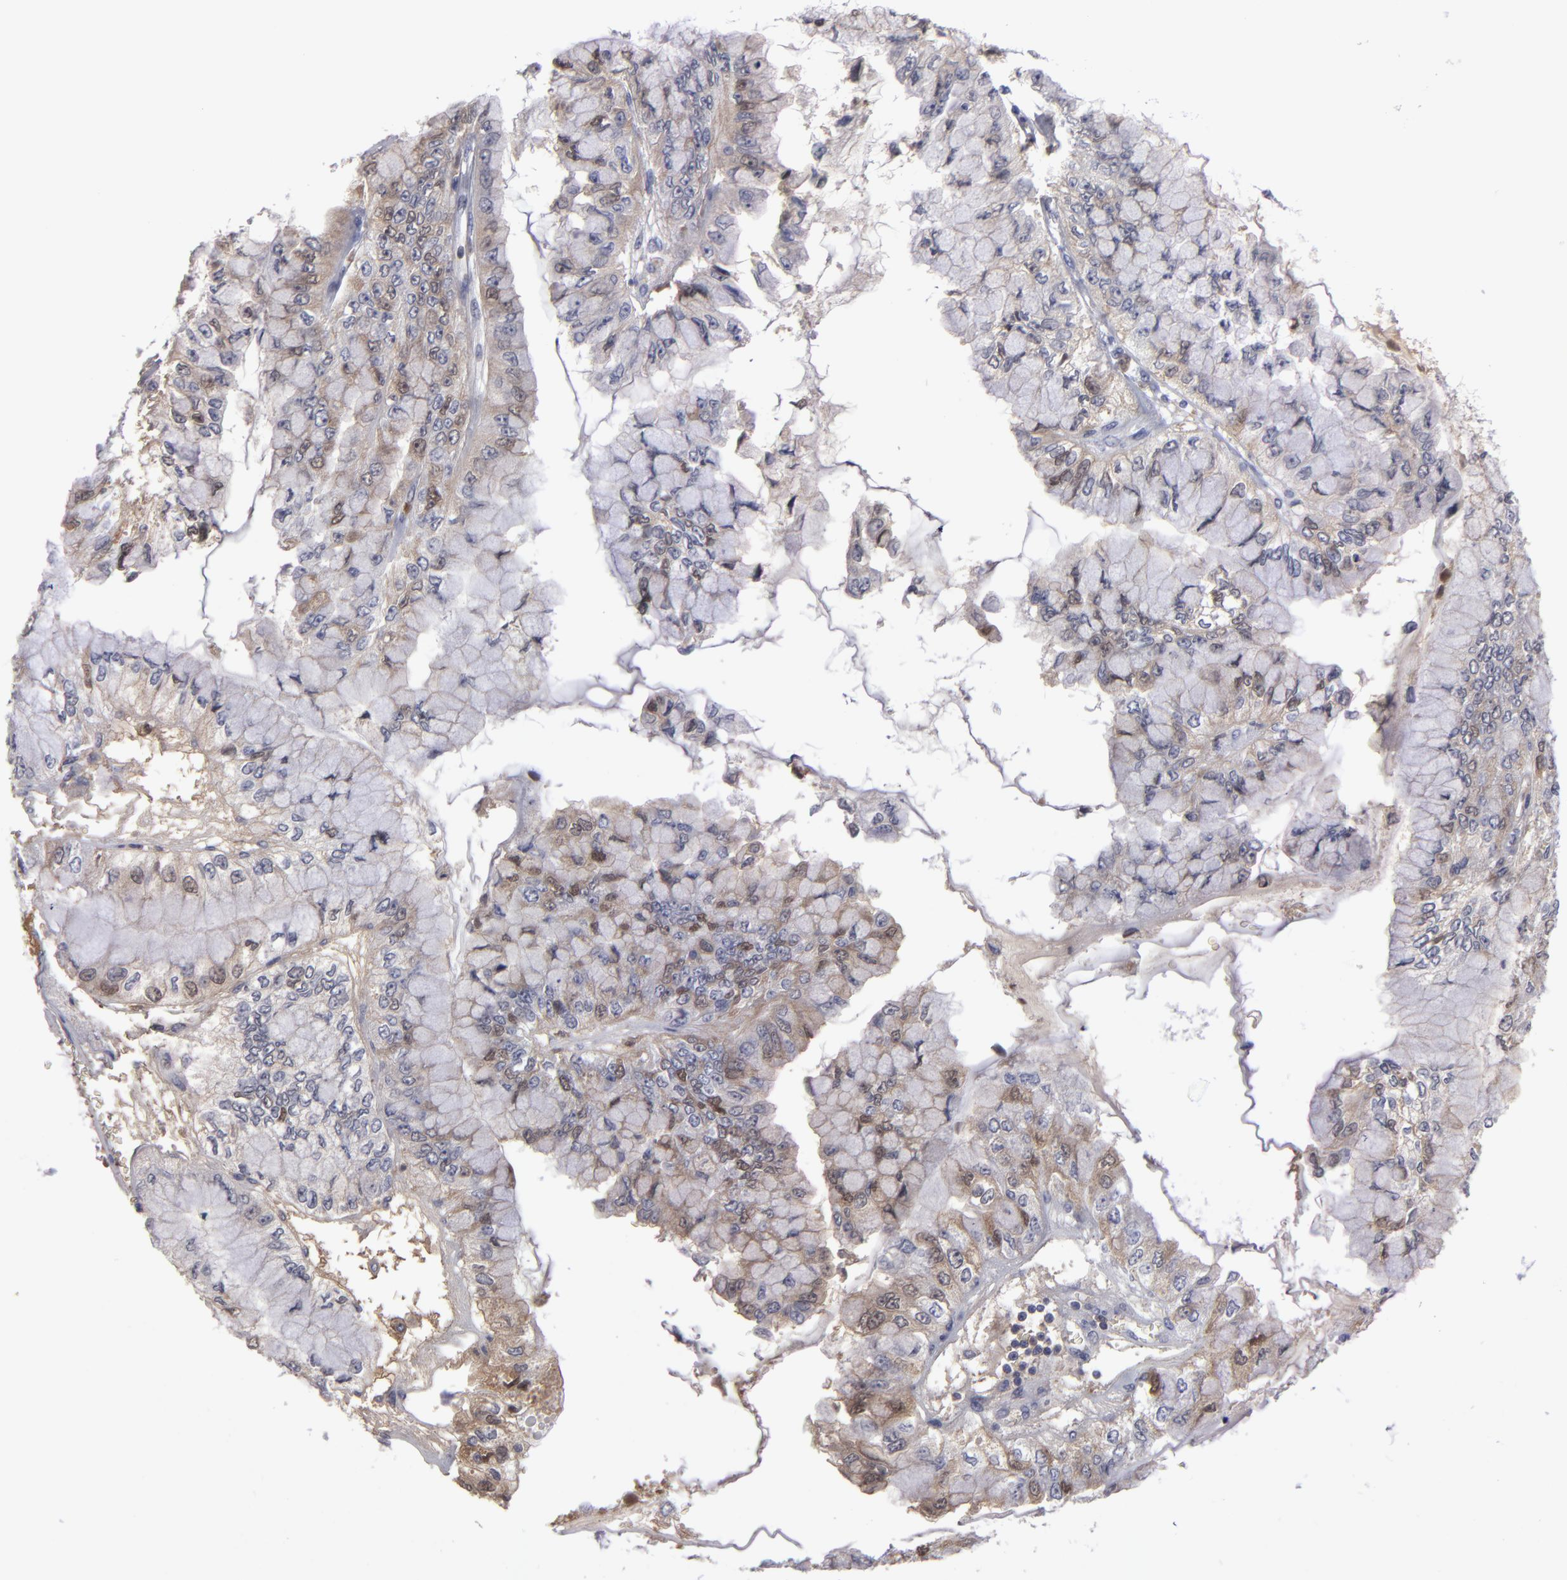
{"staining": {"intensity": "weak", "quantity": "25%-75%", "location": "cytoplasmic/membranous"}, "tissue": "liver cancer", "cell_type": "Tumor cells", "image_type": "cancer", "snomed": [{"axis": "morphology", "description": "Cholangiocarcinoma"}, {"axis": "topography", "description": "Liver"}], "caption": "This is a micrograph of IHC staining of liver cholangiocarcinoma, which shows weak staining in the cytoplasmic/membranous of tumor cells.", "gene": "ITIH4", "patient": {"sex": "female", "age": 79}}